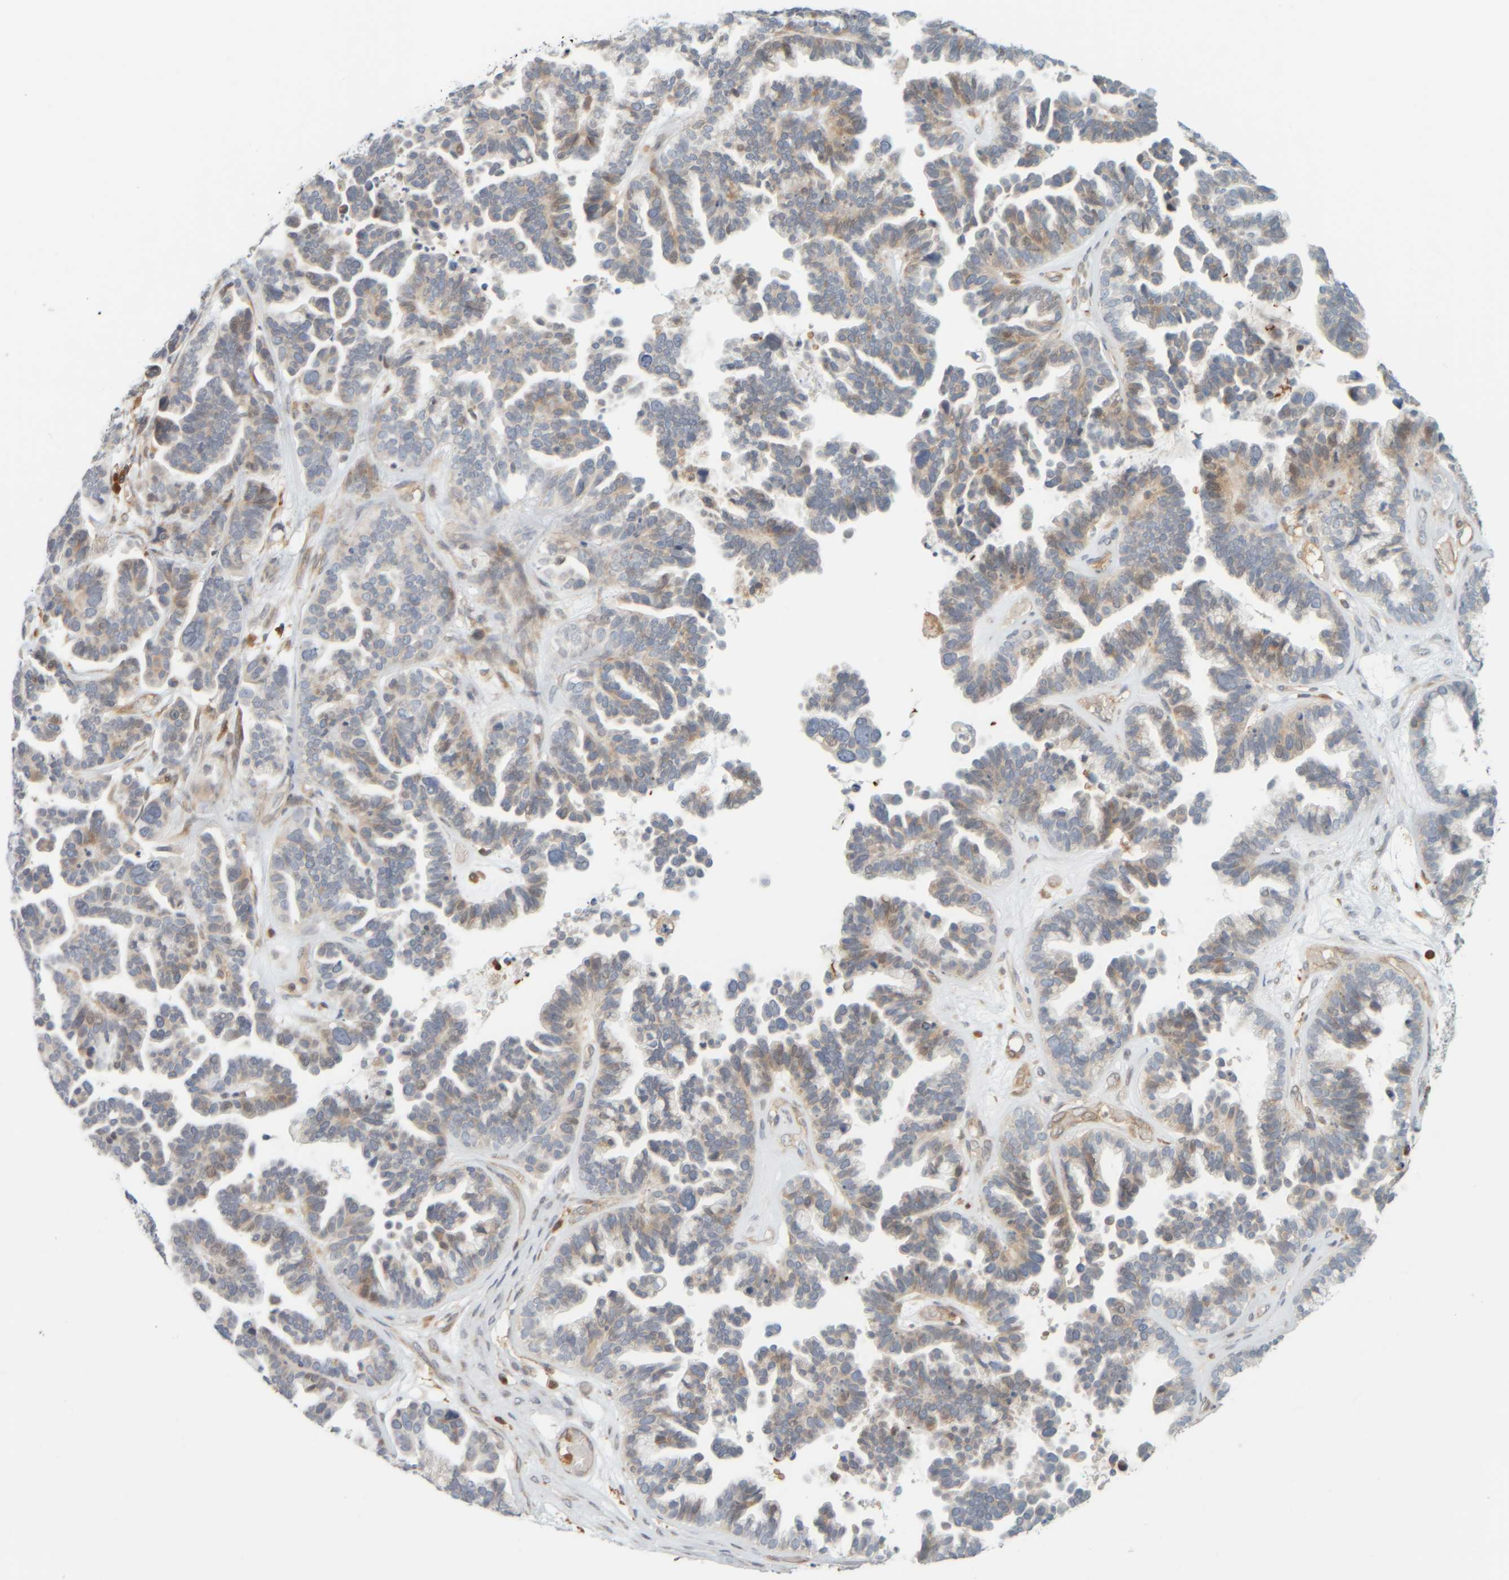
{"staining": {"intensity": "weak", "quantity": ">75%", "location": "cytoplasmic/membranous"}, "tissue": "ovarian cancer", "cell_type": "Tumor cells", "image_type": "cancer", "snomed": [{"axis": "morphology", "description": "Cystadenocarcinoma, serous, NOS"}, {"axis": "topography", "description": "Ovary"}], "caption": "Serous cystadenocarcinoma (ovarian) tissue reveals weak cytoplasmic/membranous positivity in approximately >75% of tumor cells, visualized by immunohistochemistry.", "gene": "PTGES3L-AARSD1", "patient": {"sex": "female", "age": 56}}